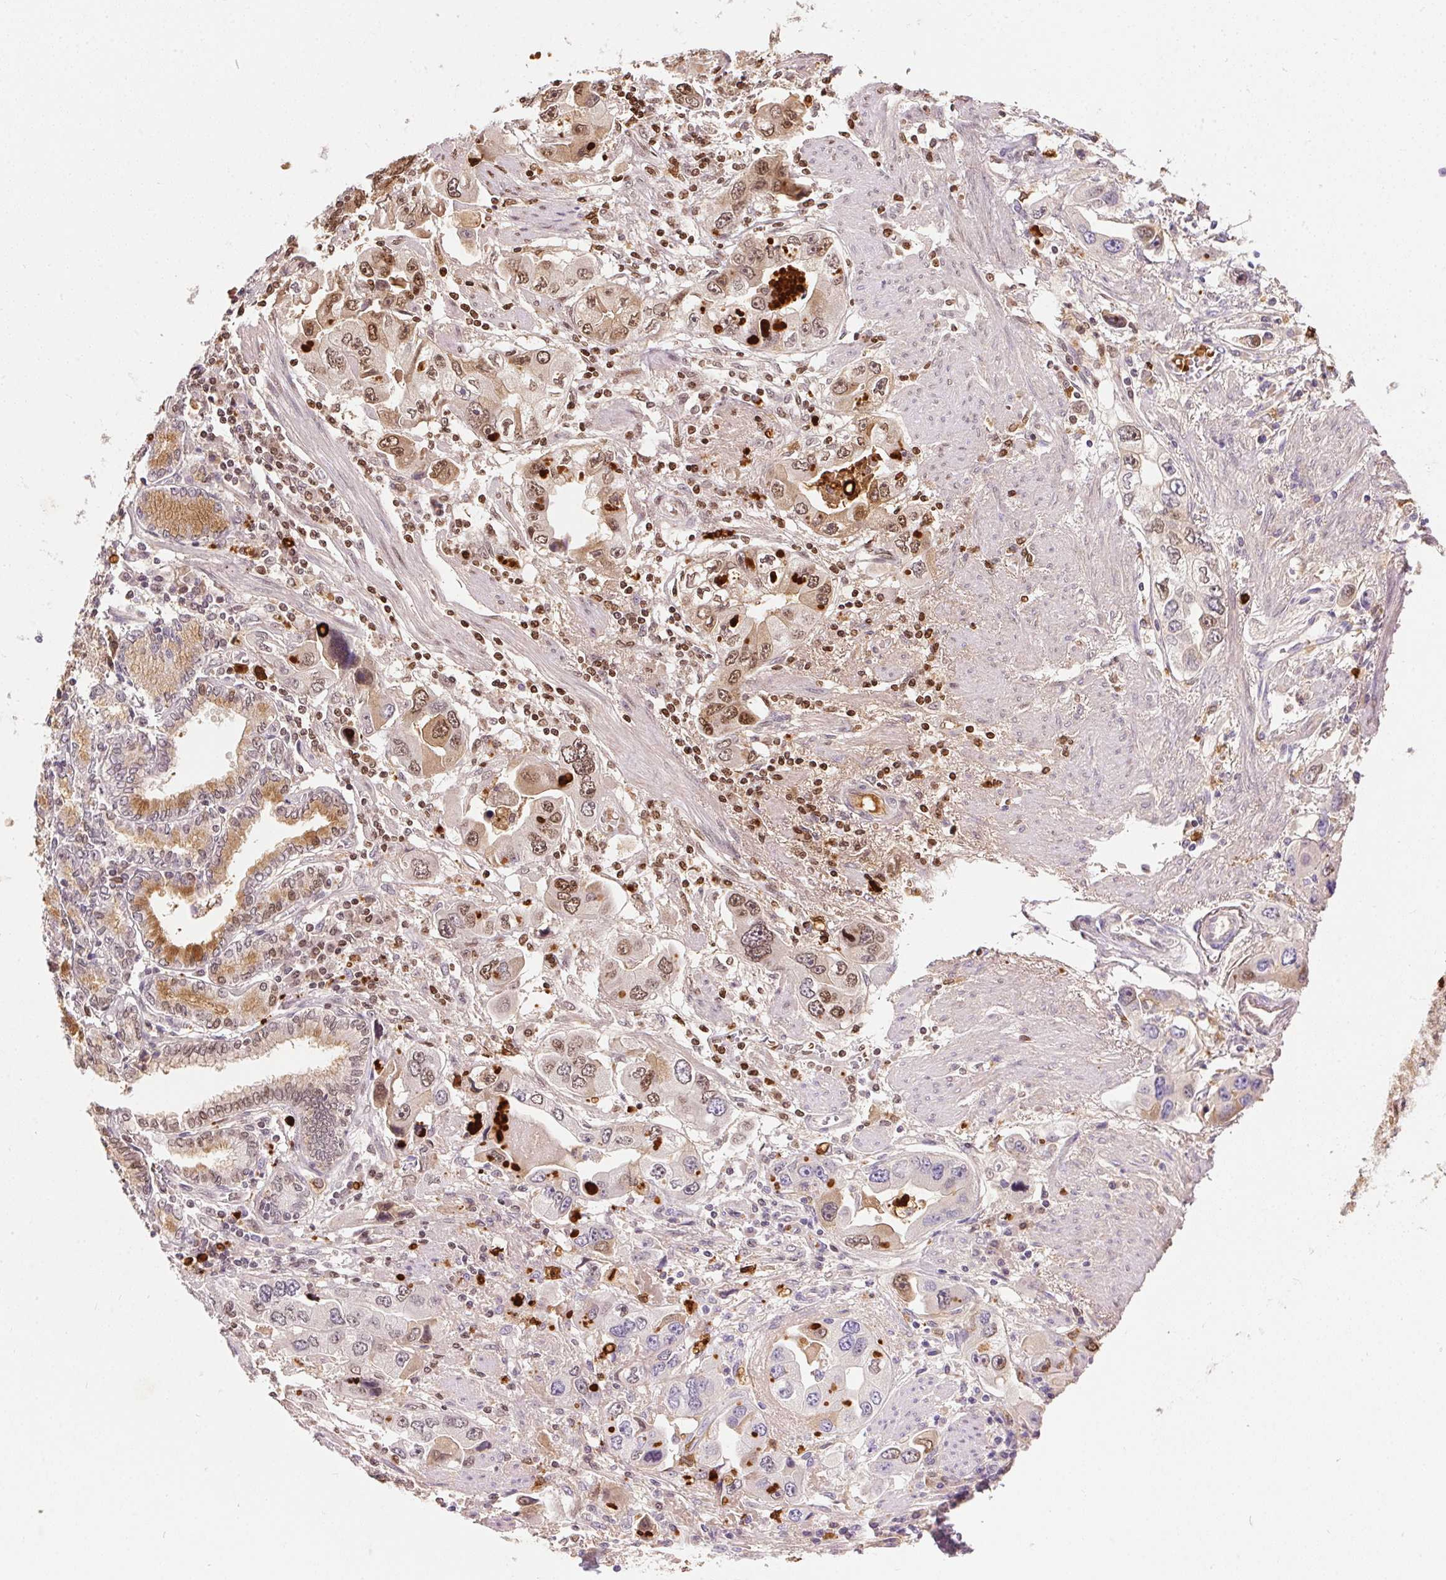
{"staining": {"intensity": "moderate", "quantity": "25%-75%", "location": "nuclear"}, "tissue": "stomach cancer", "cell_type": "Tumor cells", "image_type": "cancer", "snomed": [{"axis": "morphology", "description": "Adenocarcinoma, NOS"}, {"axis": "topography", "description": "Stomach, lower"}], "caption": "This photomicrograph exhibits stomach cancer stained with immunohistochemistry to label a protein in brown. The nuclear of tumor cells show moderate positivity for the protein. Nuclei are counter-stained blue.", "gene": "ORM1", "patient": {"sex": "female", "age": 93}}